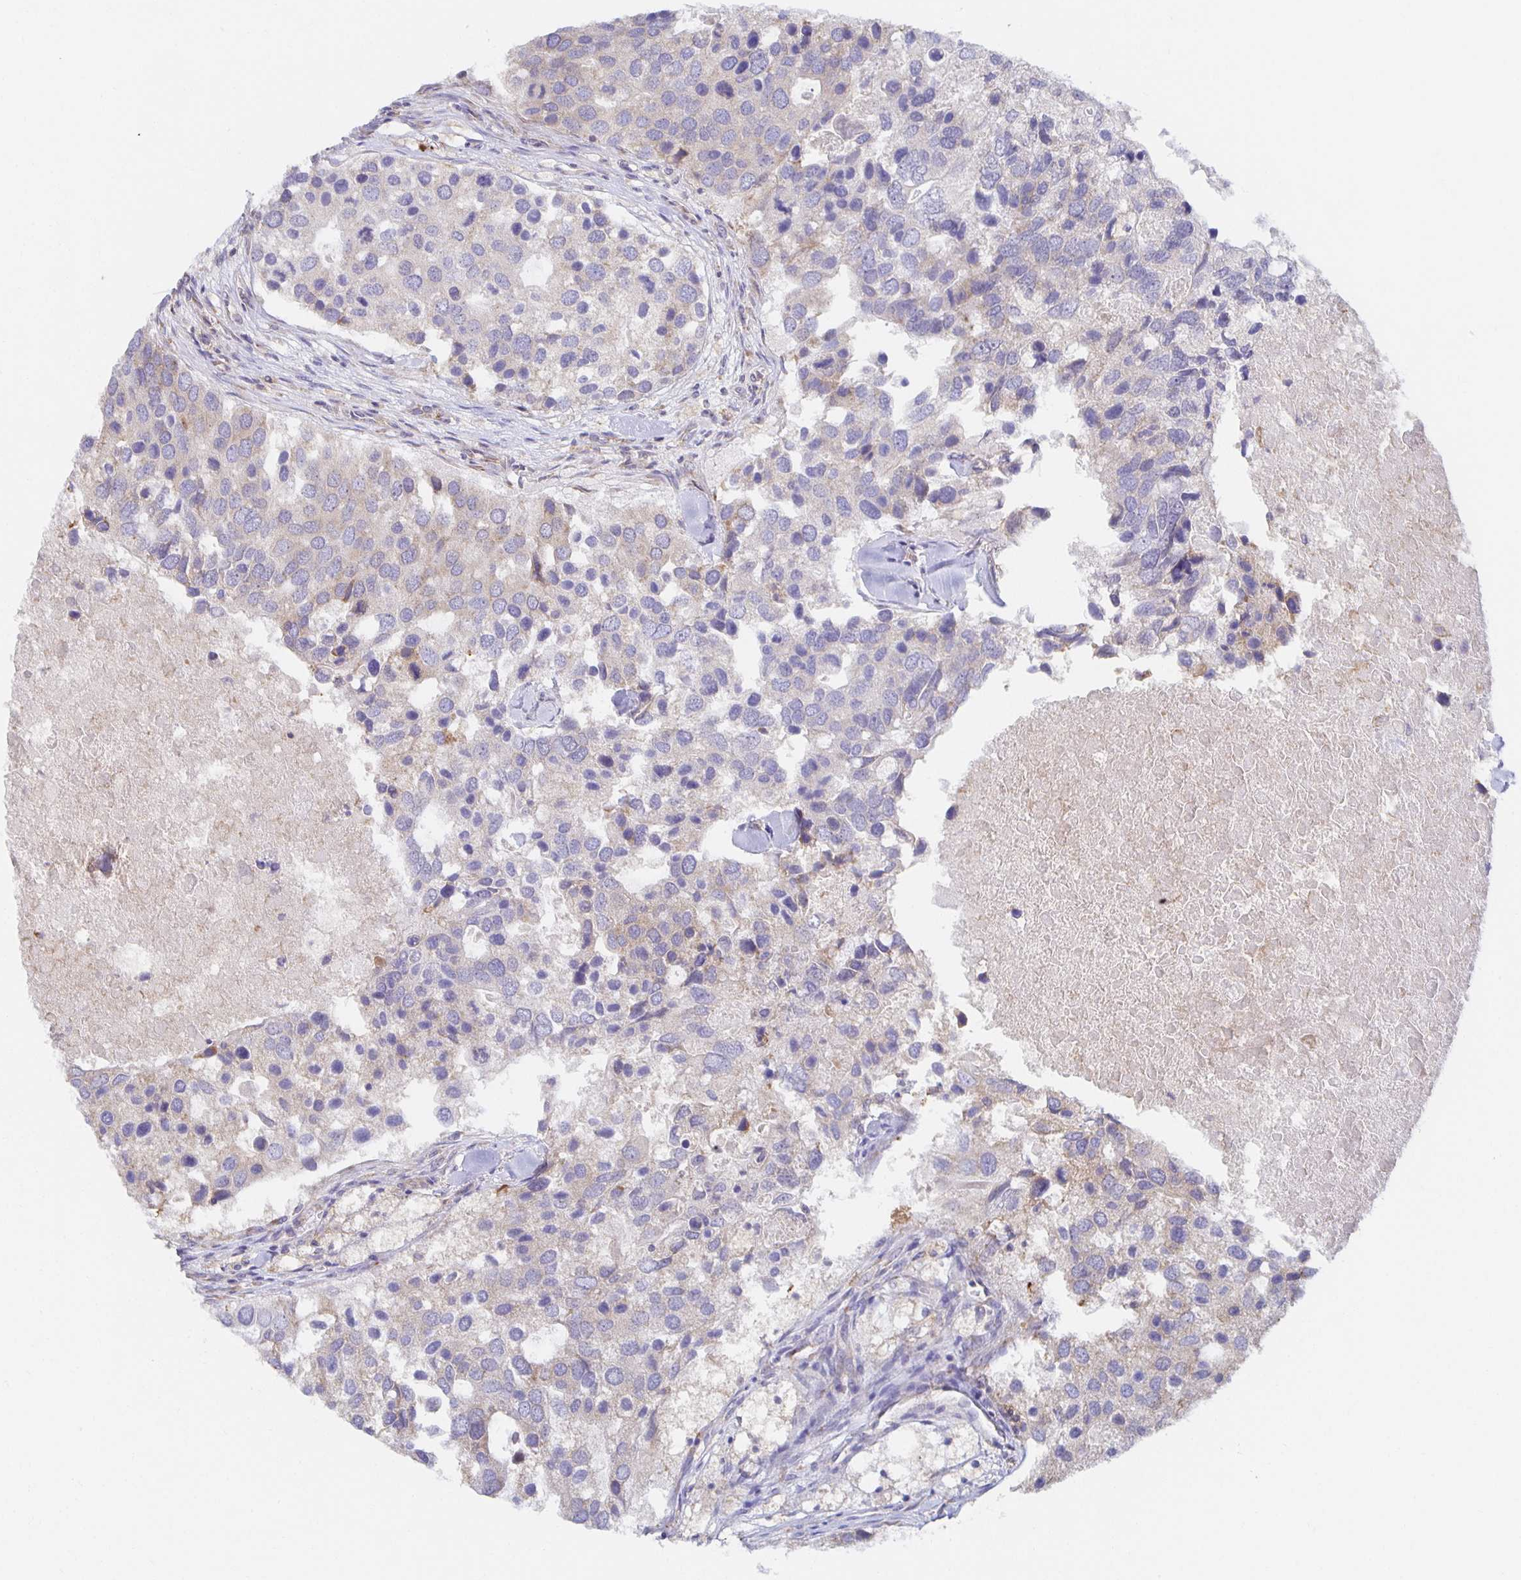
{"staining": {"intensity": "negative", "quantity": "none", "location": "none"}, "tissue": "breast cancer", "cell_type": "Tumor cells", "image_type": "cancer", "snomed": [{"axis": "morphology", "description": "Duct carcinoma"}, {"axis": "topography", "description": "Breast"}], "caption": "The photomicrograph demonstrates no significant positivity in tumor cells of breast invasive ductal carcinoma.", "gene": "BAD", "patient": {"sex": "female", "age": 83}}